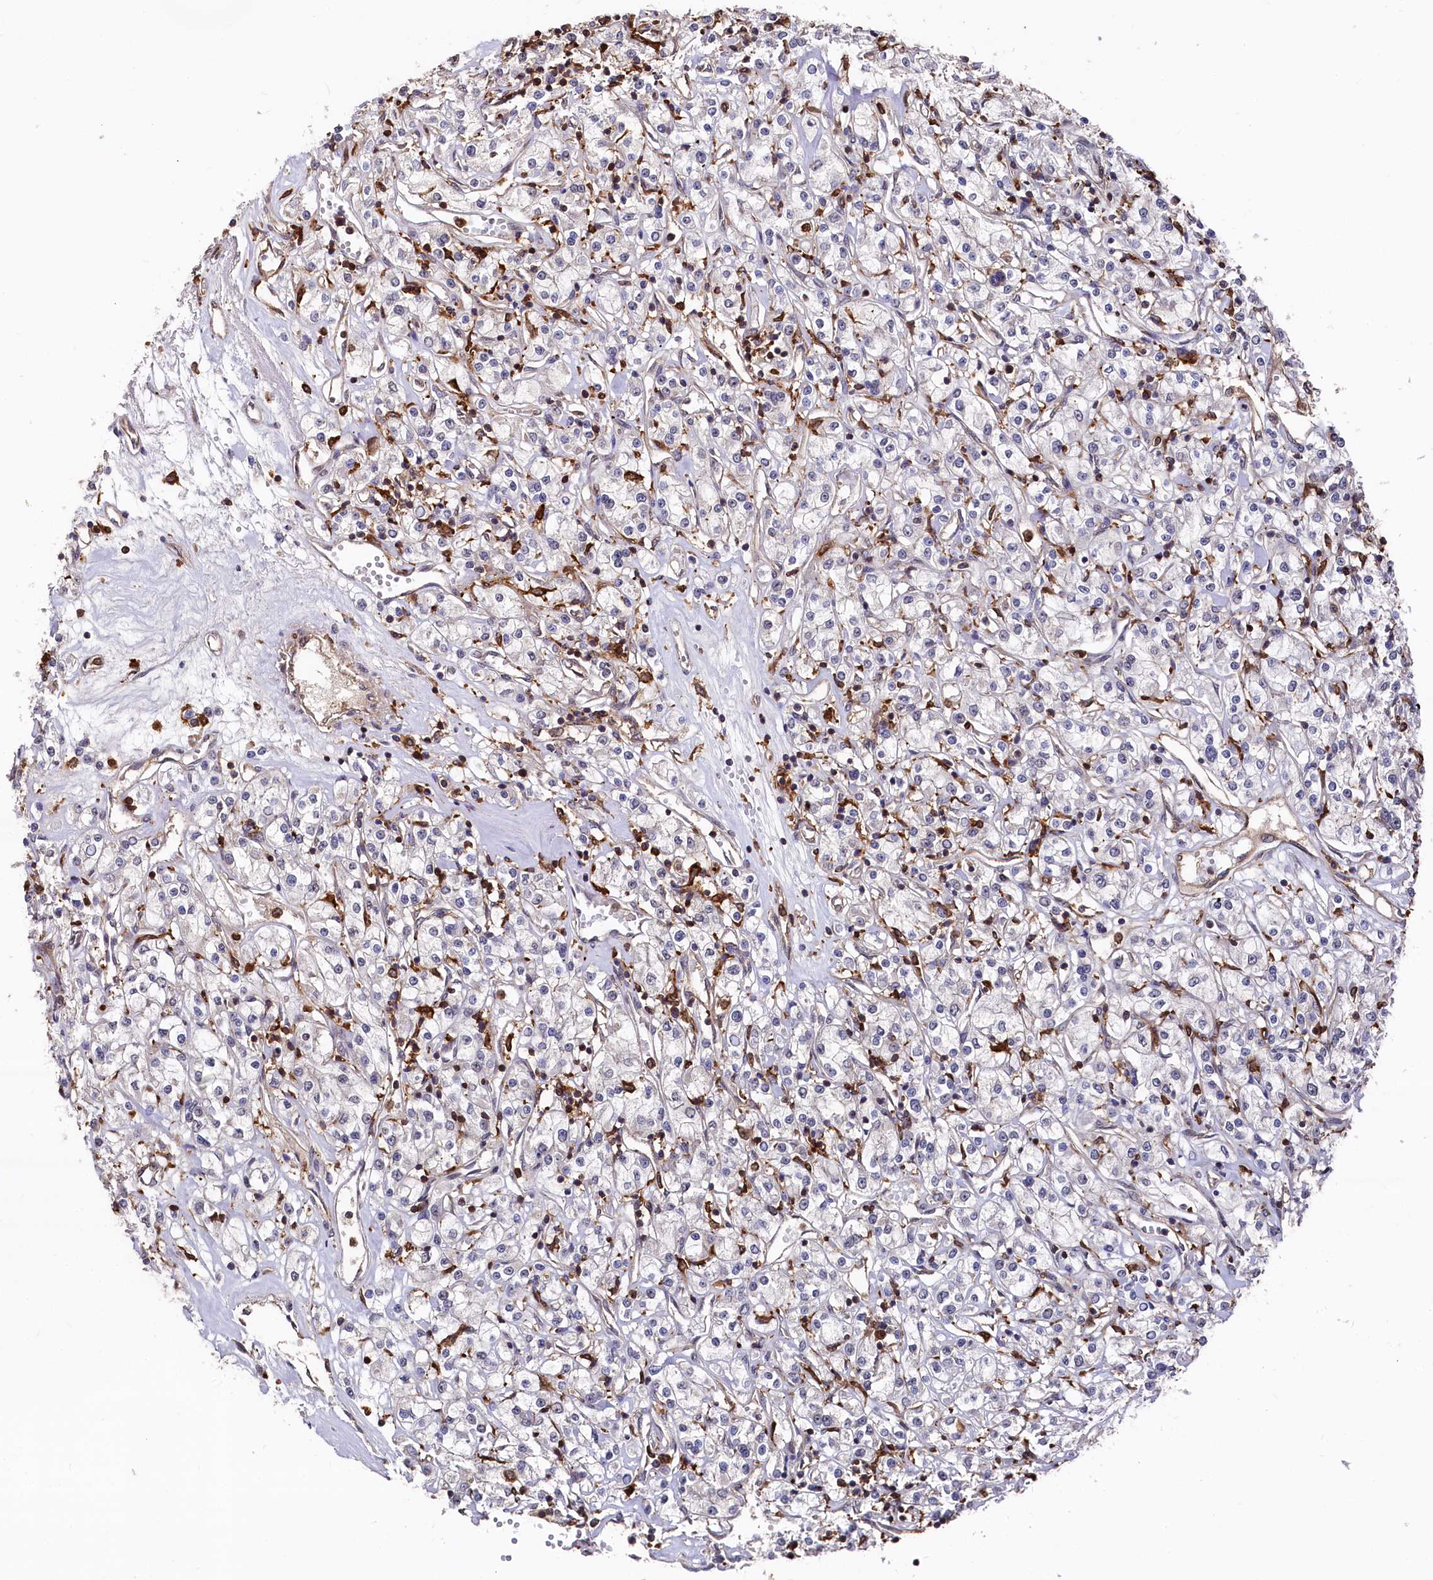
{"staining": {"intensity": "negative", "quantity": "none", "location": "none"}, "tissue": "renal cancer", "cell_type": "Tumor cells", "image_type": "cancer", "snomed": [{"axis": "morphology", "description": "Adenocarcinoma, NOS"}, {"axis": "topography", "description": "Kidney"}], "caption": "Tumor cells show no significant protein positivity in renal cancer.", "gene": "PLEKHO2", "patient": {"sex": "female", "age": 59}}